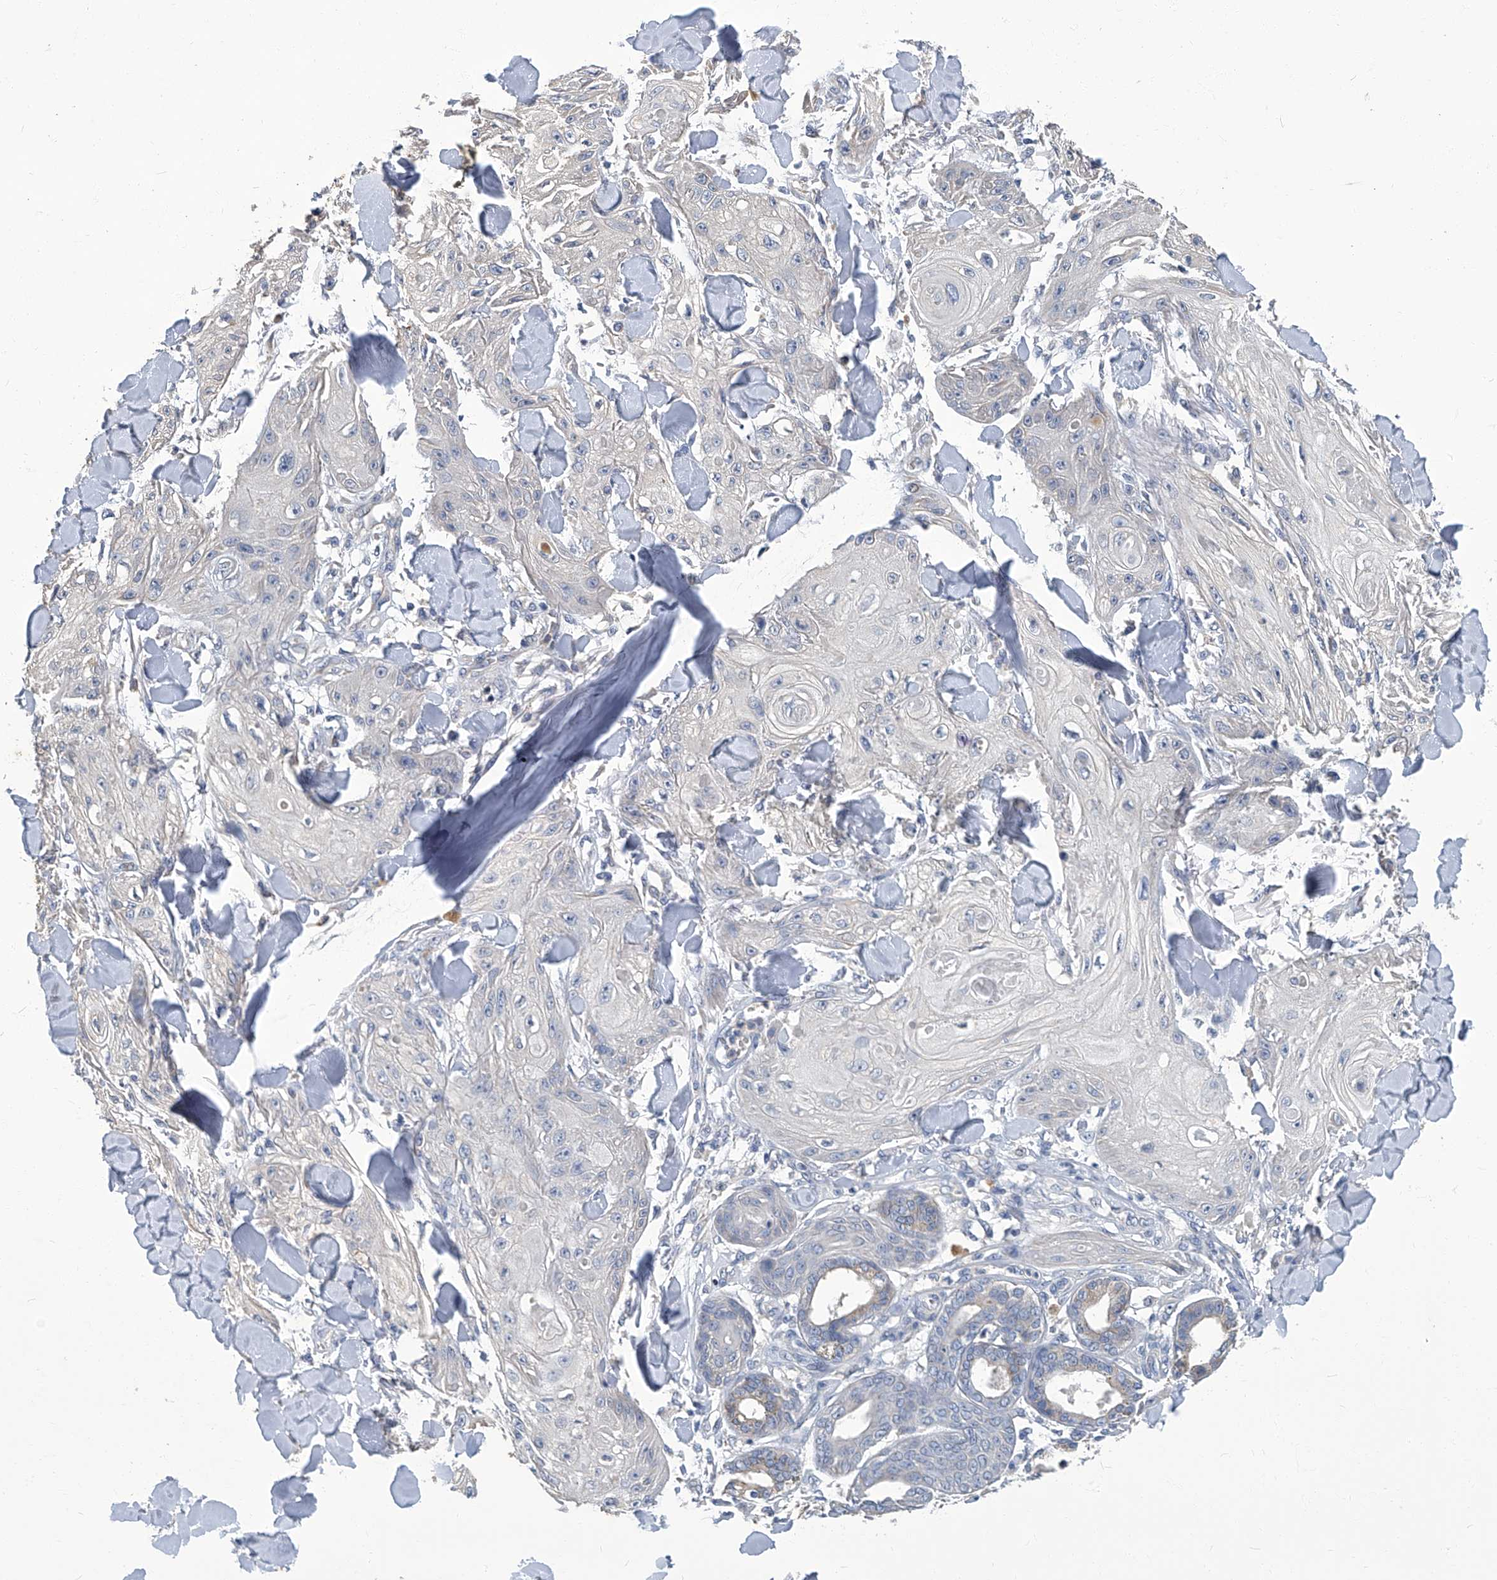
{"staining": {"intensity": "negative", "quantity": "none", "location": "none"}, "tissue": "skin cancer", "cell_type": "Tumor cells", "image_type": "cancer", "snomed": [{"axis": "morphology", "description": "Squamous cell carcinoma, NOS"}, {"axis": "topography", "description": "Skin"}], "caption": "This histopathology image is of skin cancer (squamous cell carcinoma) stained with immunohistochemistry to label a protein in brown with the nuclei are counter-stained blue. There is no expression in tumor cells.", "gene": "TGFBR1", "patient": {"sex": "male", "age": 74}}